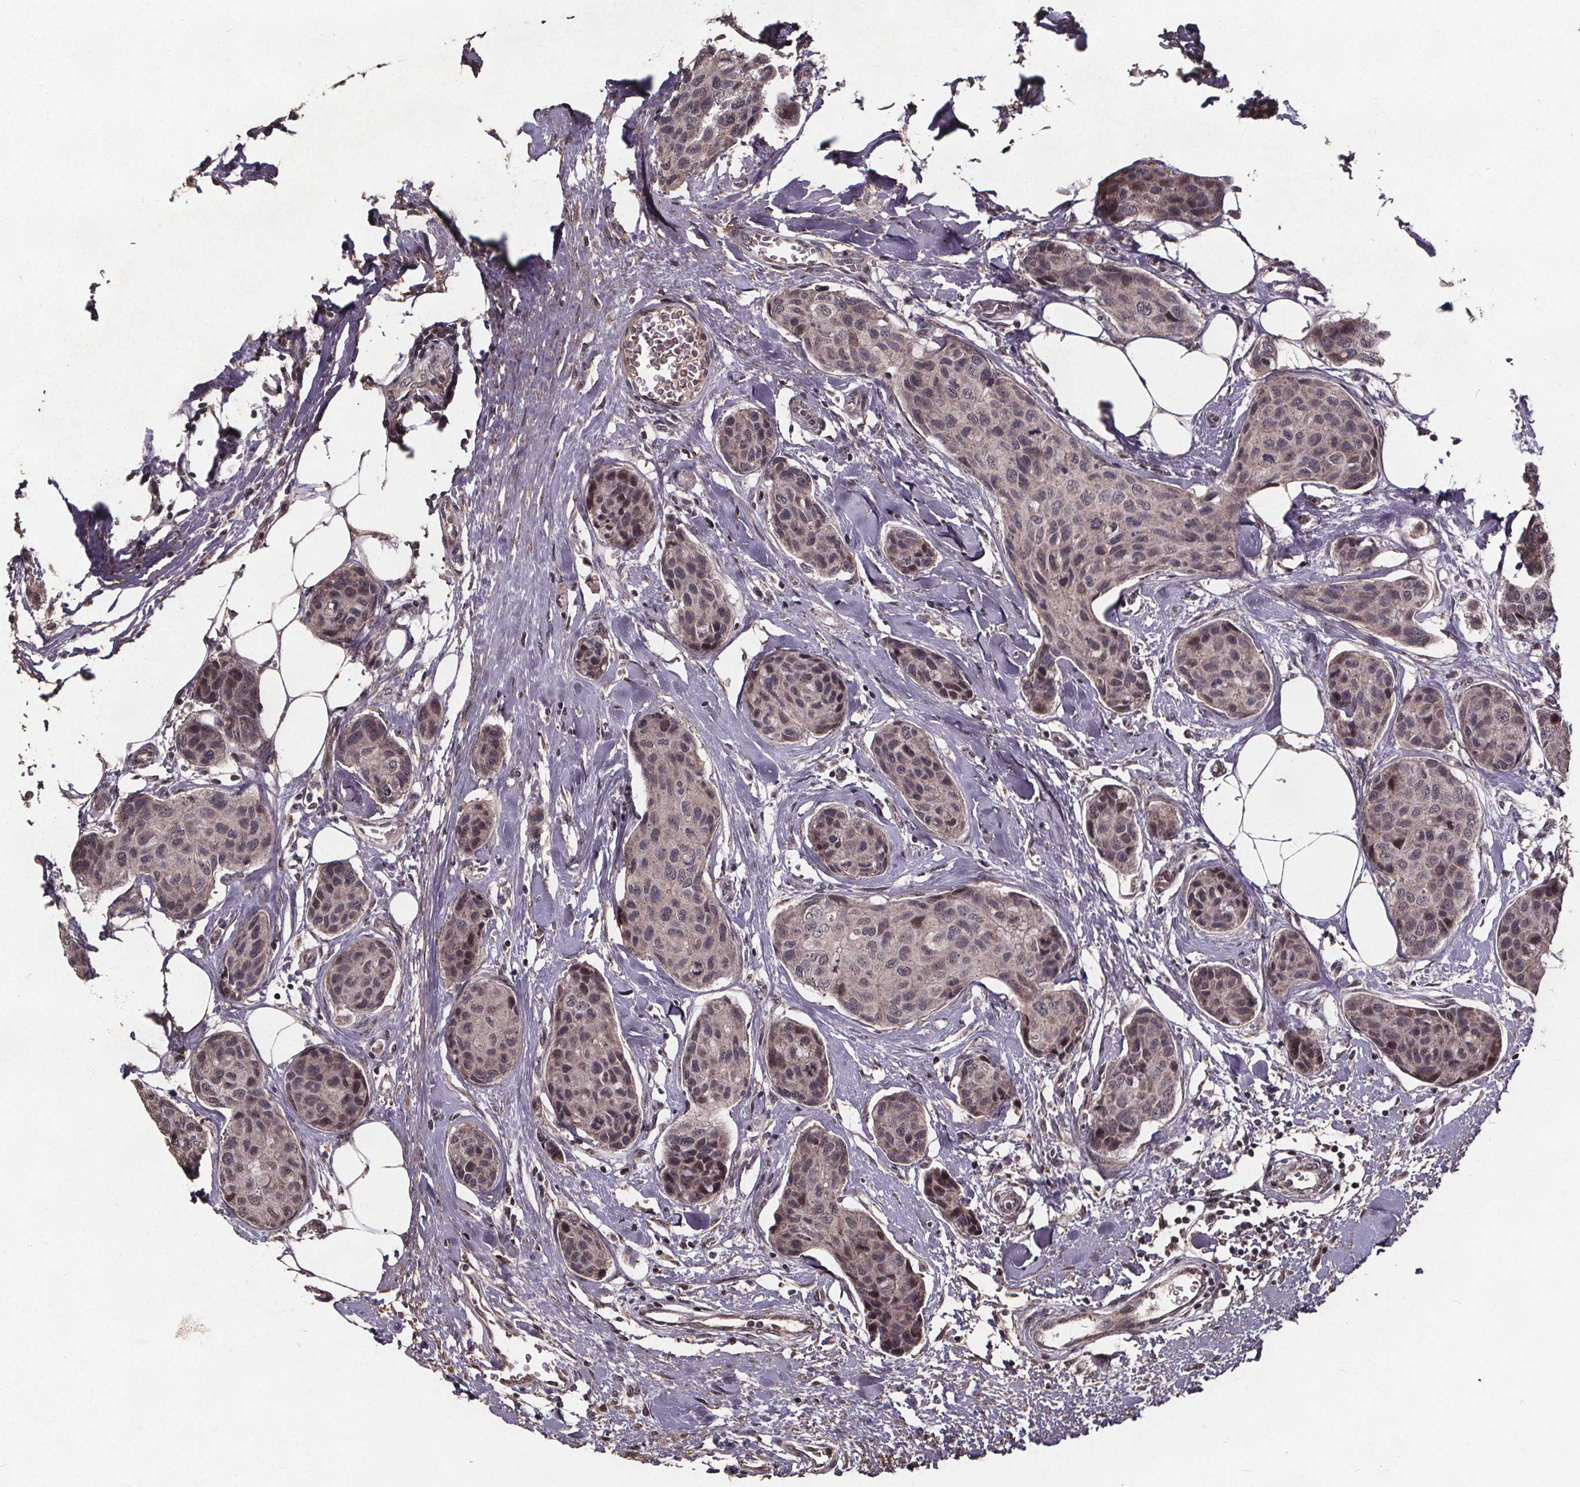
{"staining": {"intensity": "weak", "quantity": "<25%", "location": "nuclear"}, "tissue": "breast cancer", "cell_type": "Tumor cells", "image_type": "cancer", "snomed": [{"axis": "morphology", "description": "Duct carcinoma"}, {"axis": "topography", "description": "Breast"}], "caption": "This is an IHC photomicrograph of human breast cancer (infiltrating ductal carcinoma). There is no positivity in tumor cells.", "gene": "GPX3", "patient": {"sex": "female", "age": 80}}